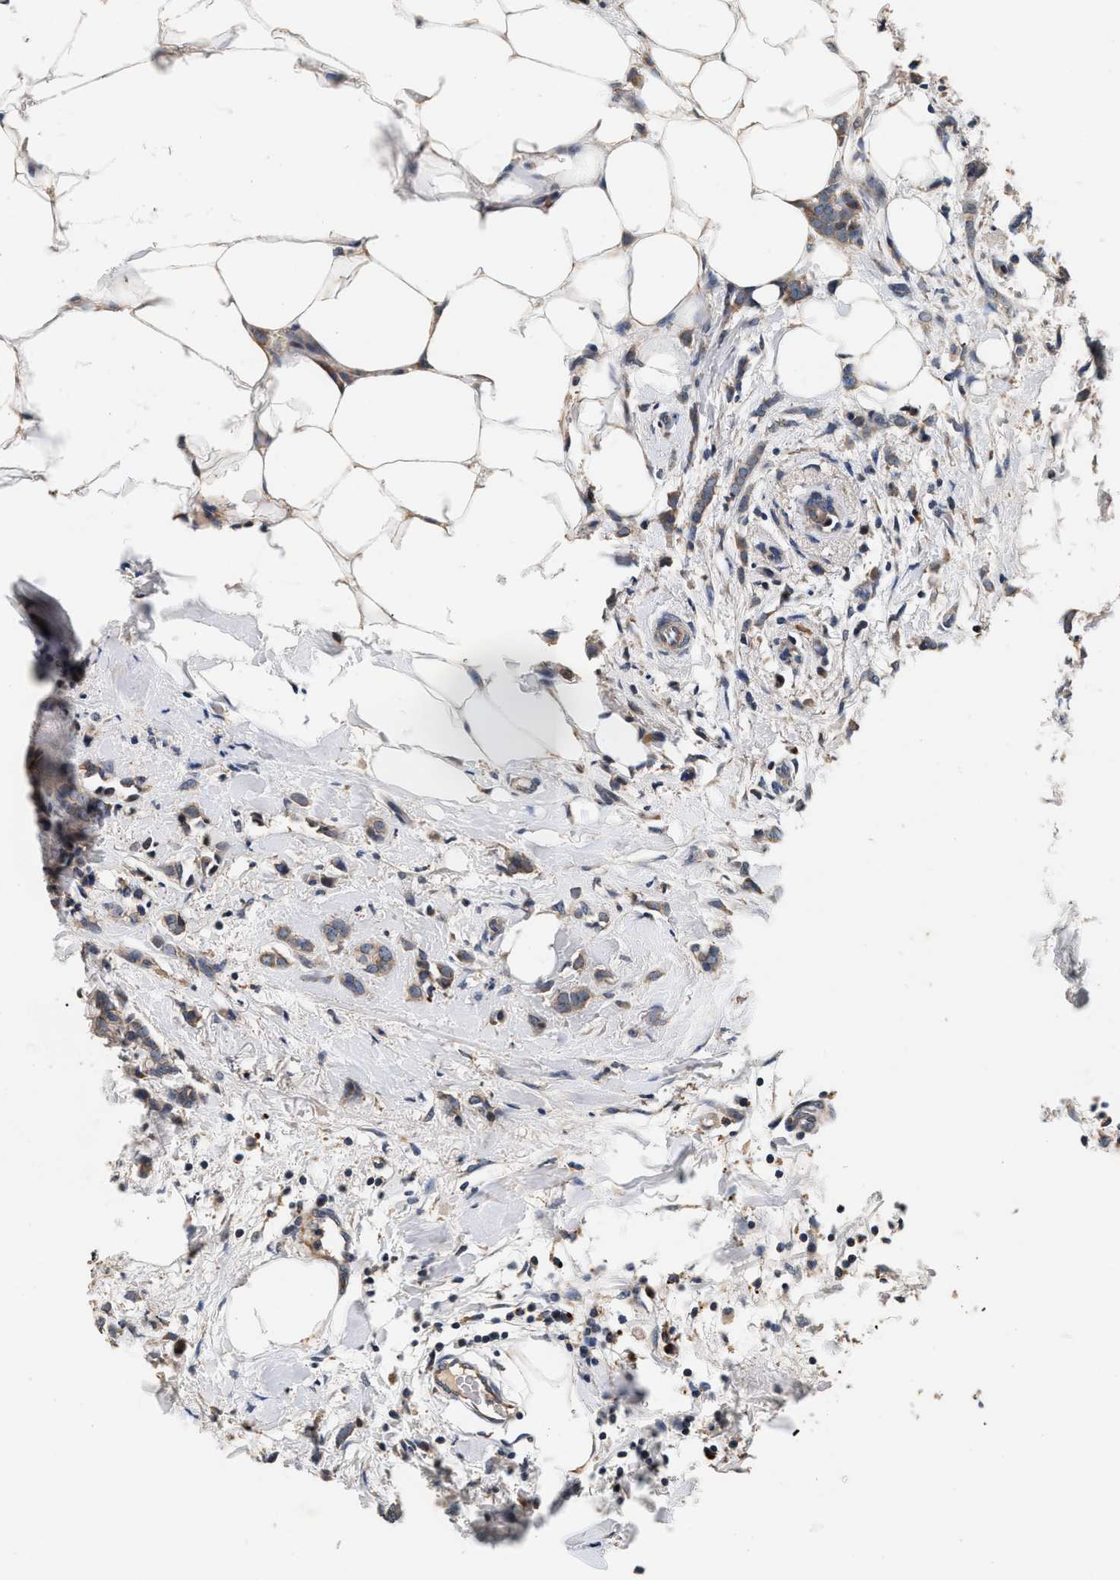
{"staining": {"intensity": "weak", "quantity": ">75%", "location": "cytoplasmic/membranous"}, "tissue": "breast cancer", "cell_type": "Tumor cells", "image_type": "cancer", "snomed": [{"axis": "morphology", "description": "Lobular carcinoma, in situ"}, {"axis": "morphology", "description": "Lobular carcinoma"}, {"axis": "topography", "description": "Breast"}], "caption": "Breast lobular carcinoma in situ stained for a protein shows weak cytoplasmic/membranous positivity in tumor cells.", "gene": "PTGR3", "patient": {"sex": "female", "age": 41}}